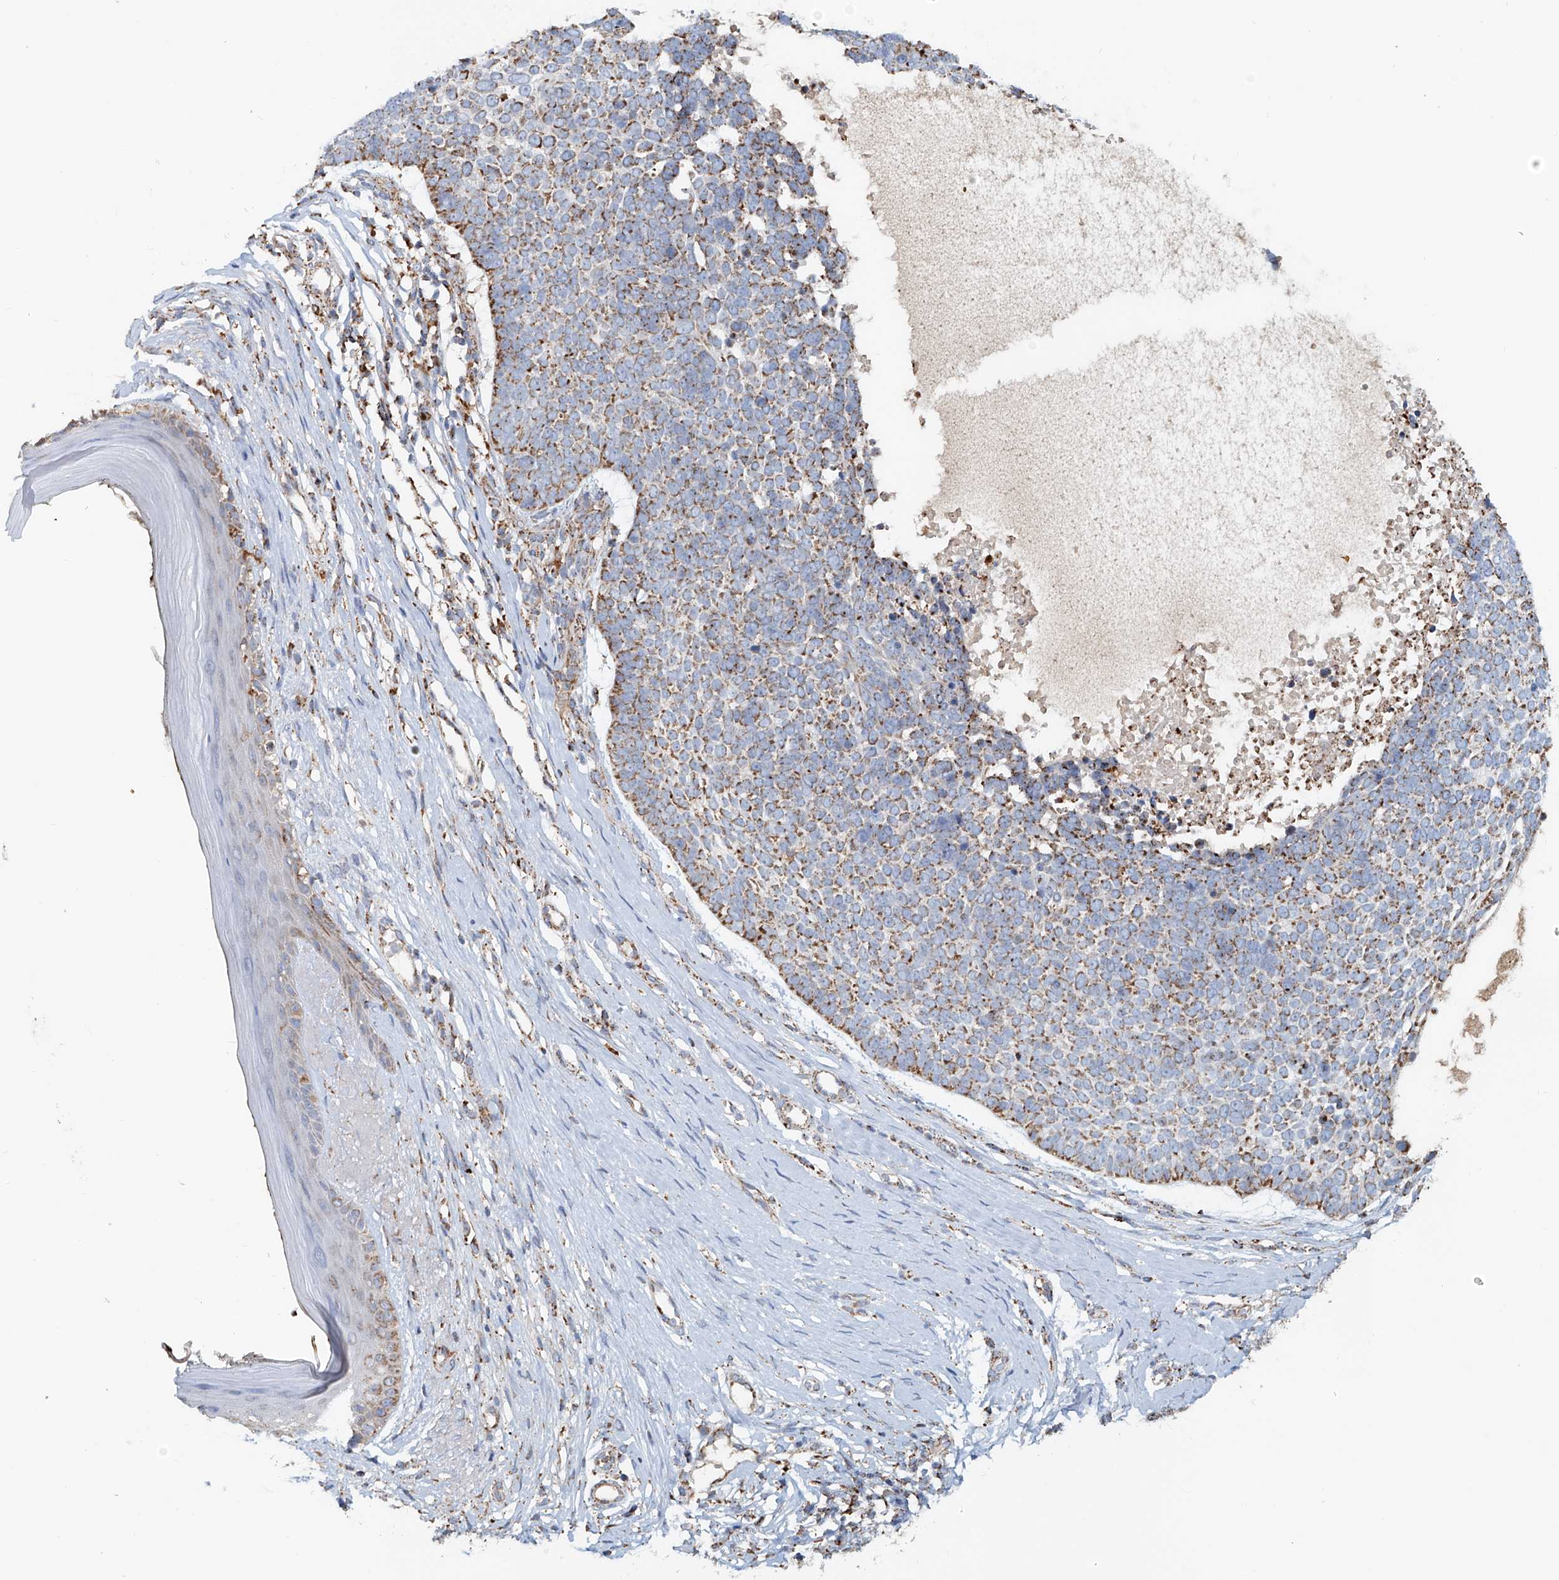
{"staining": {"intensity": "moderate", "quantity": "25%-75%", "location": "cytoplasmic/membranous"}, "tissue": "skin cancer", "cell_type": "Tumor cells", "image_type": "cancer", "snomed": [{"axis": "morphology", "description": "Basal cell carcinoma"}, {"axis": "topography", "description": "Skin"}], "caption": "Tumor cells demonstrate moderate cytoplasmic/membranous positivity in approximately 25%-75% of cells in skin cancer.", "gene": "CARD10", "patient": {"sex": "female", "age": 81}}